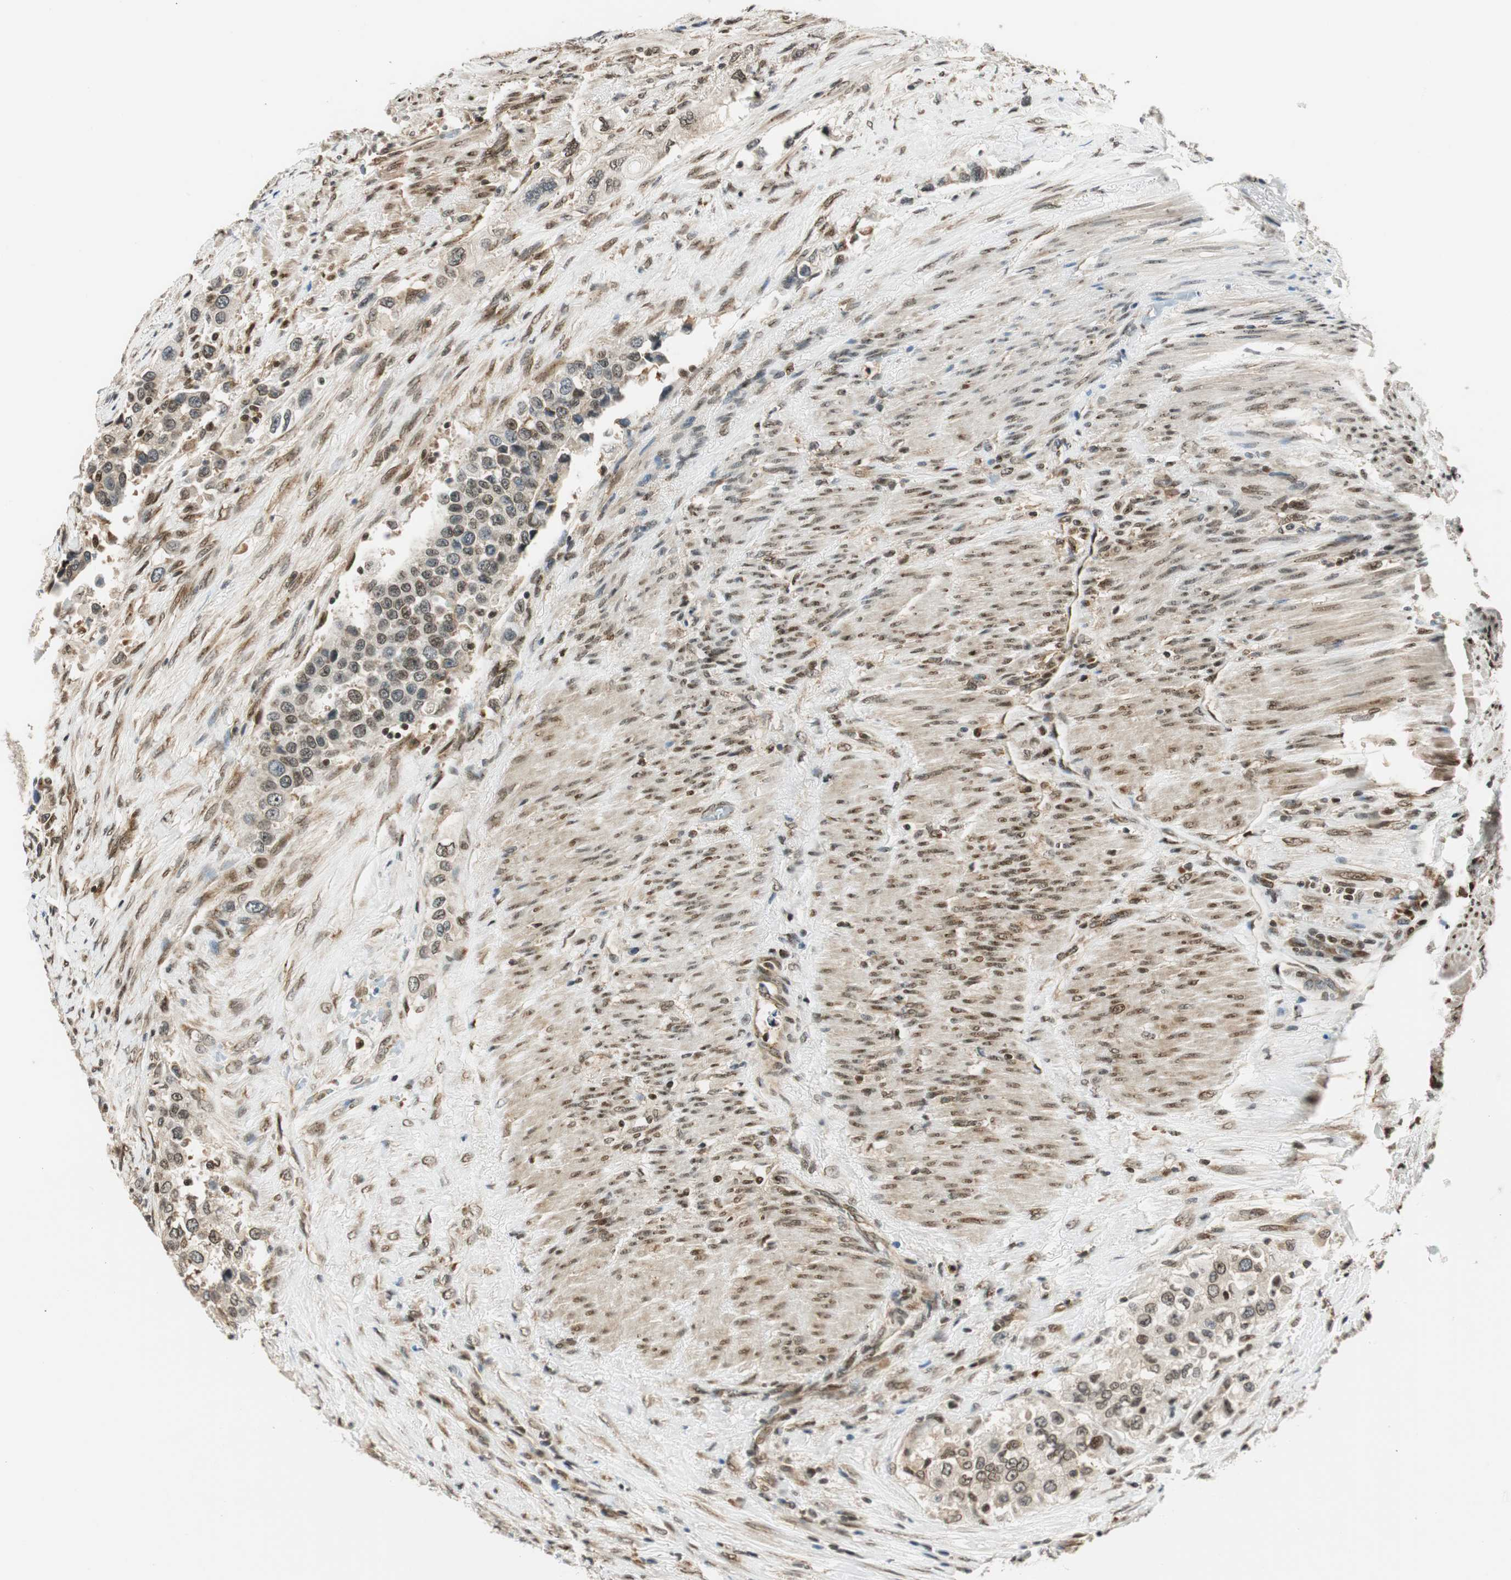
{"staining": {"intensity": "weak", "quantity": "<25%", "location": "nuclear"}, "tissue": "urothelial cancer", "cell_type": "Tumor cells", "image_type": "cancer", "snomed": [{"axis": "morphology", "description": "Urothelial carcinoma, High grade"}, {"axis": "topography", "description": "Urinary bladder"}], "caption": "This photomicrograph is of urothelial cancer stained with immunohistochemistry to label a protein in brown with the nuclei are counter-stained blue. There is no expression in tumor cells.", "gene": "RING1", "patient": {"sex": "female", "age": 80}}